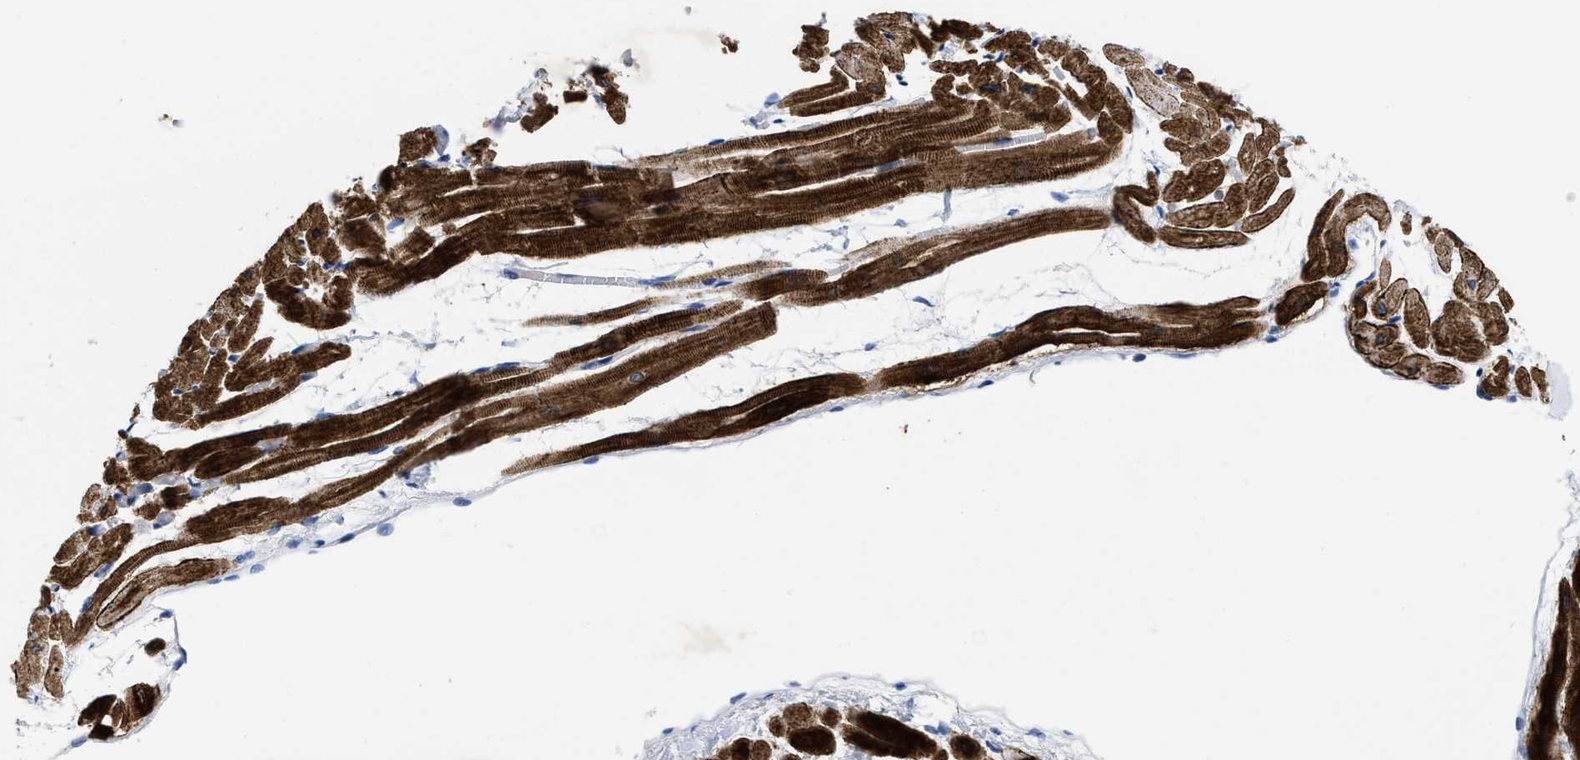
{"staining": {"intensity": "strong", "quantity": ">75%", "location": "cytoplasmic/membranous"}, "tissue": "heart muscle", "cell_type": "Cardiomyocytes", "image_type": "normal", "snomed": [{"axis": "morphology", "description": "Normal tissue, NOS"}, {"axis": "topography", "description": "Heart"}], "caption": "This is a histology image of immunohistochemistry (IHC) staining of normal heart muscle, which shows strong positivity in the cytoplasmic/membranous of cardiomyocytes.", "gene": "TBRG4", "patient": {"sex": "male", "age": 45}}